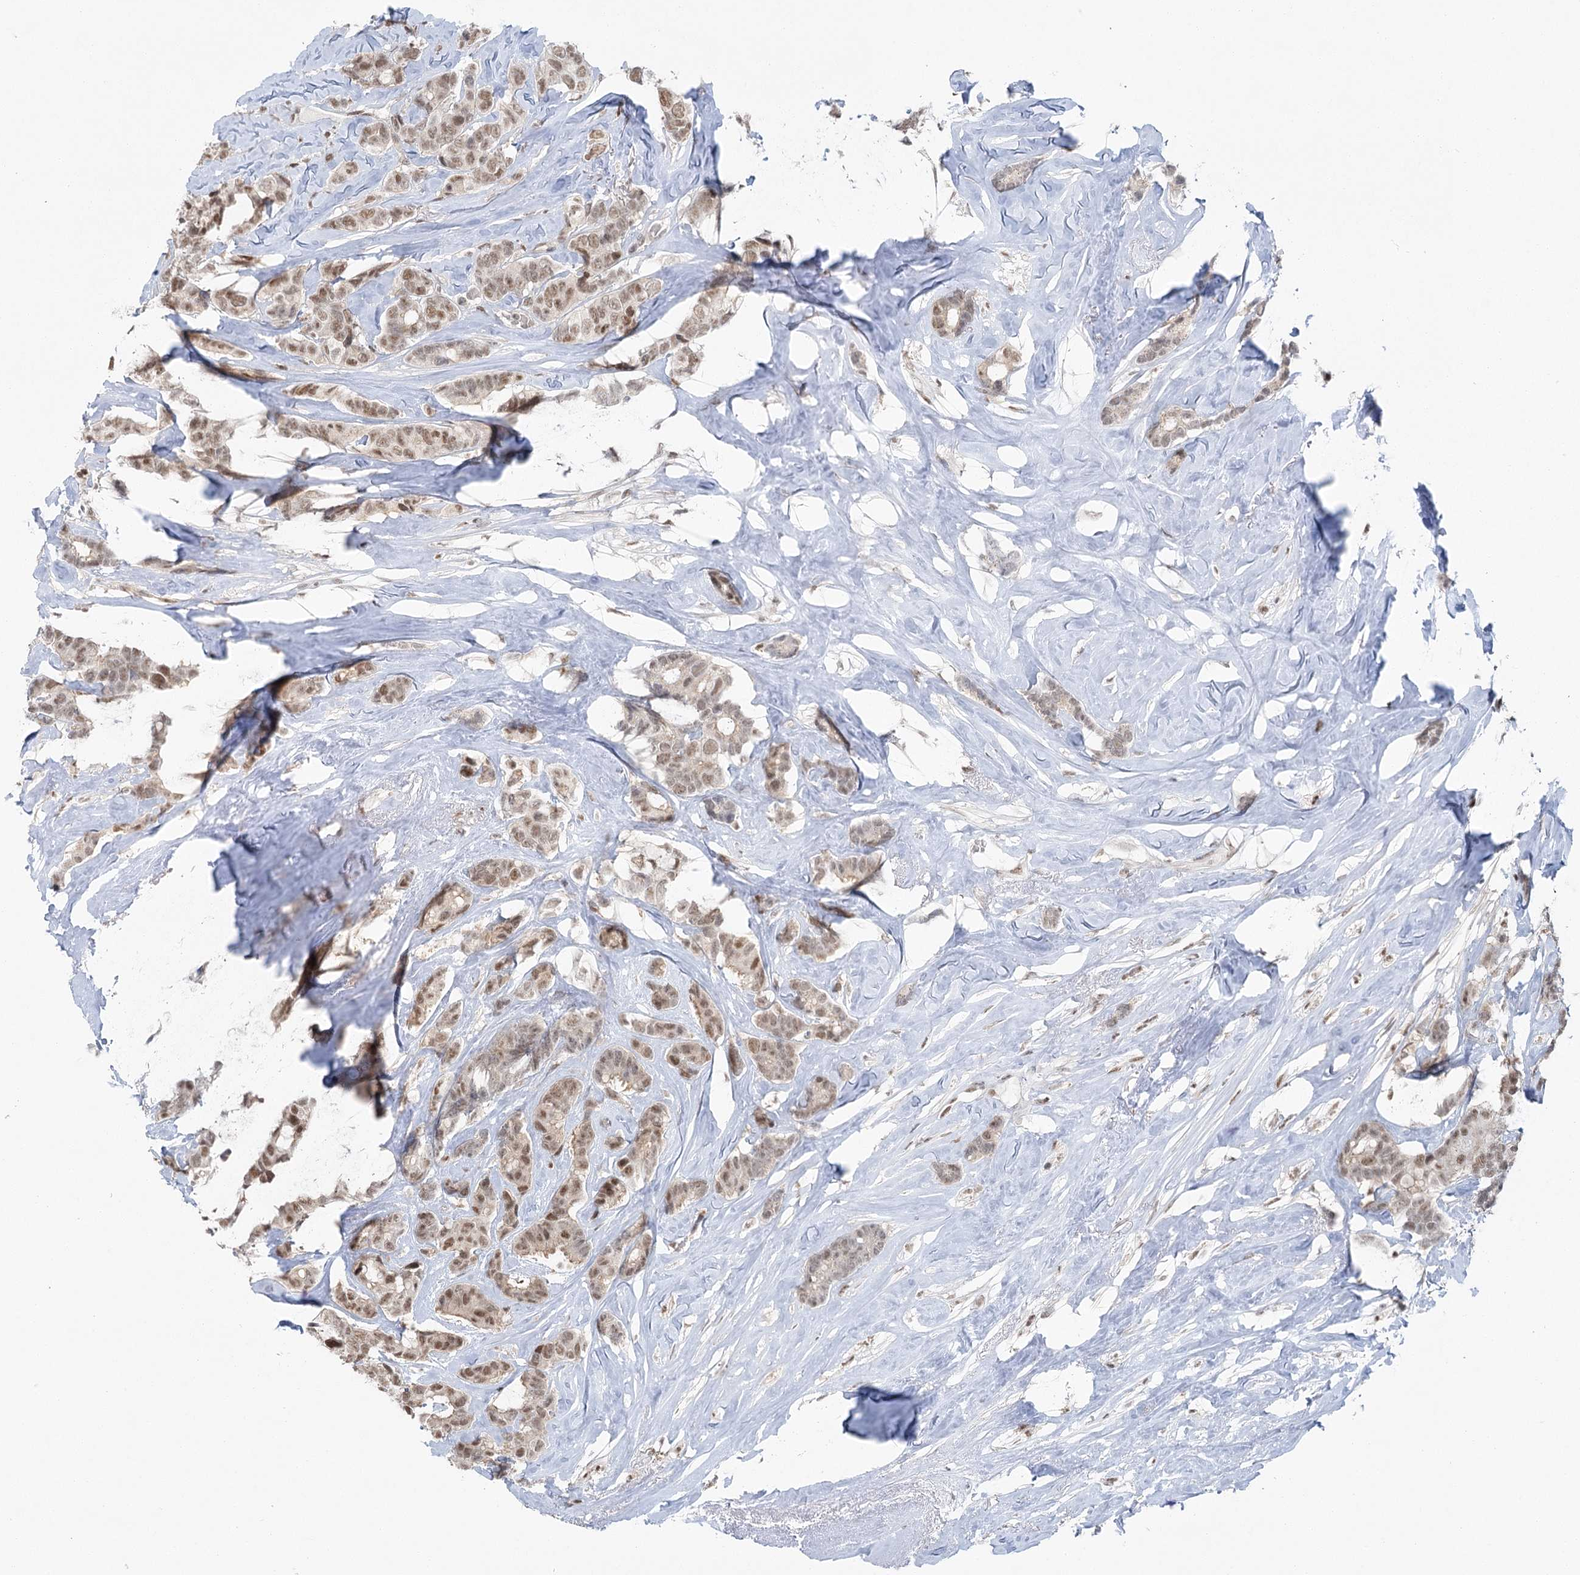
{"staining": {"intensity": "moderate", "quantity": ">75%", "location": "nuclear"}, "tissue": "breast cancer", "cell_type": "Tumor cells", "image_type": "cancer", "snomed": [{"axis": "morphology", "description": "Duct carcinoma"}, {"axis": "topography", "description": "Breast"}], "caption": "This histopathology image displays breast cancer (infiltrating ductal carcinoma) stained with immunohistochemistry (IHC) to label a protein in brown. The nuclear of tumor cells show moderate positivity for the protein. Nuclei are counter-stained blue.", "gene": "PDS5A", "patient": {"sex": "female", "age": 40}}